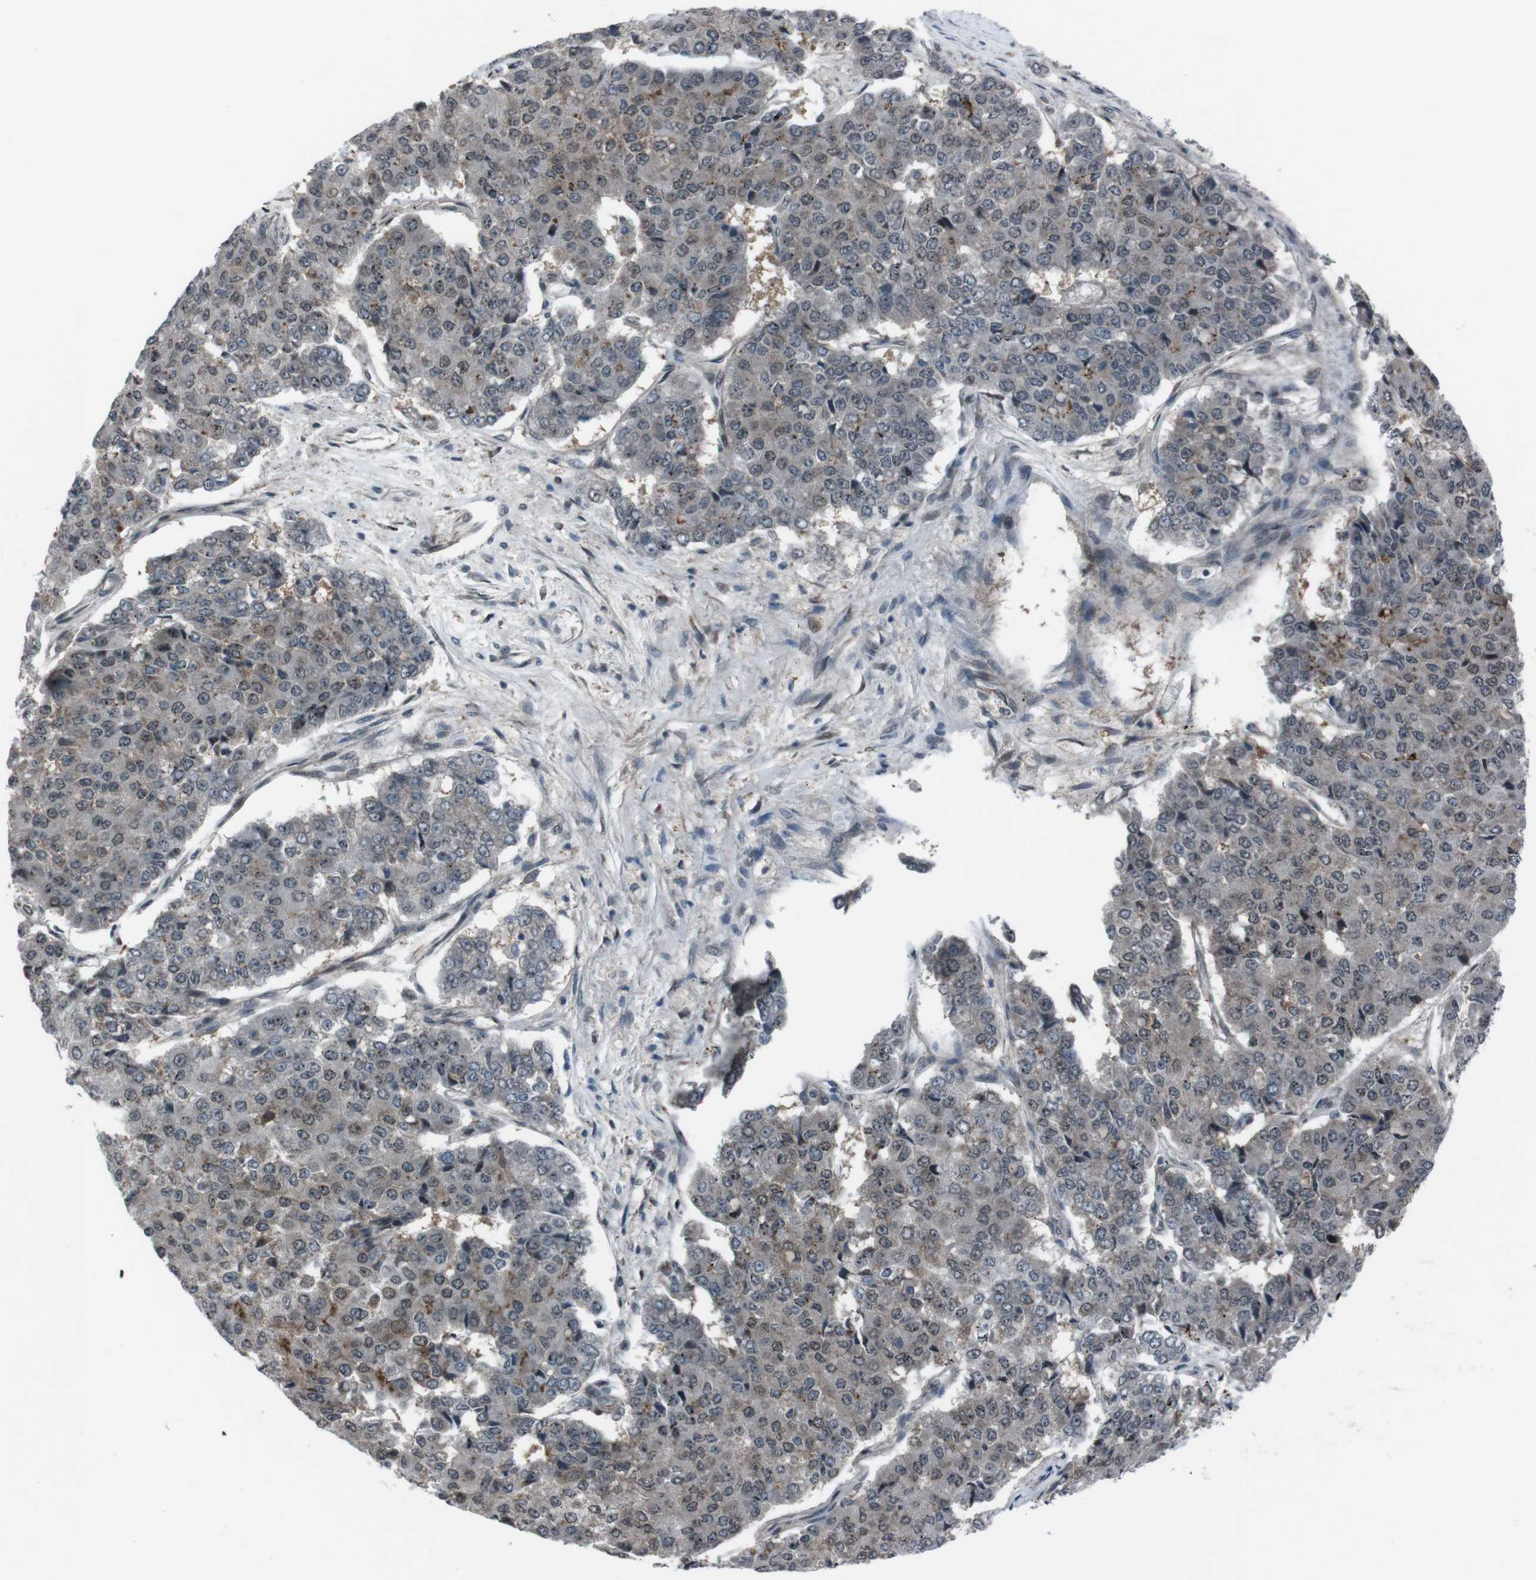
{"staining": {"intensity": "moderate", "quantity": "<25%", "location": "cytoplasmic/membranous,nuclear"}, "tissue": "pancreatic cancer", "cell_type": "Tumor cells", "image_type": "cancer", "snomed": [{"axis": "morphology", "description": "Adenocarcinoma, NOS"}, {"axis": "topography", "description": "Pancreas"}], "caption": "Pancreatic cancer was stained to show a protein in brown. There is low levels of moderate cytoplasmic/membranous and nuclear positivity in about <25% of tumor cells.", "gene": "SS18L1", "patient": {"sex": "male", "age": 50}}